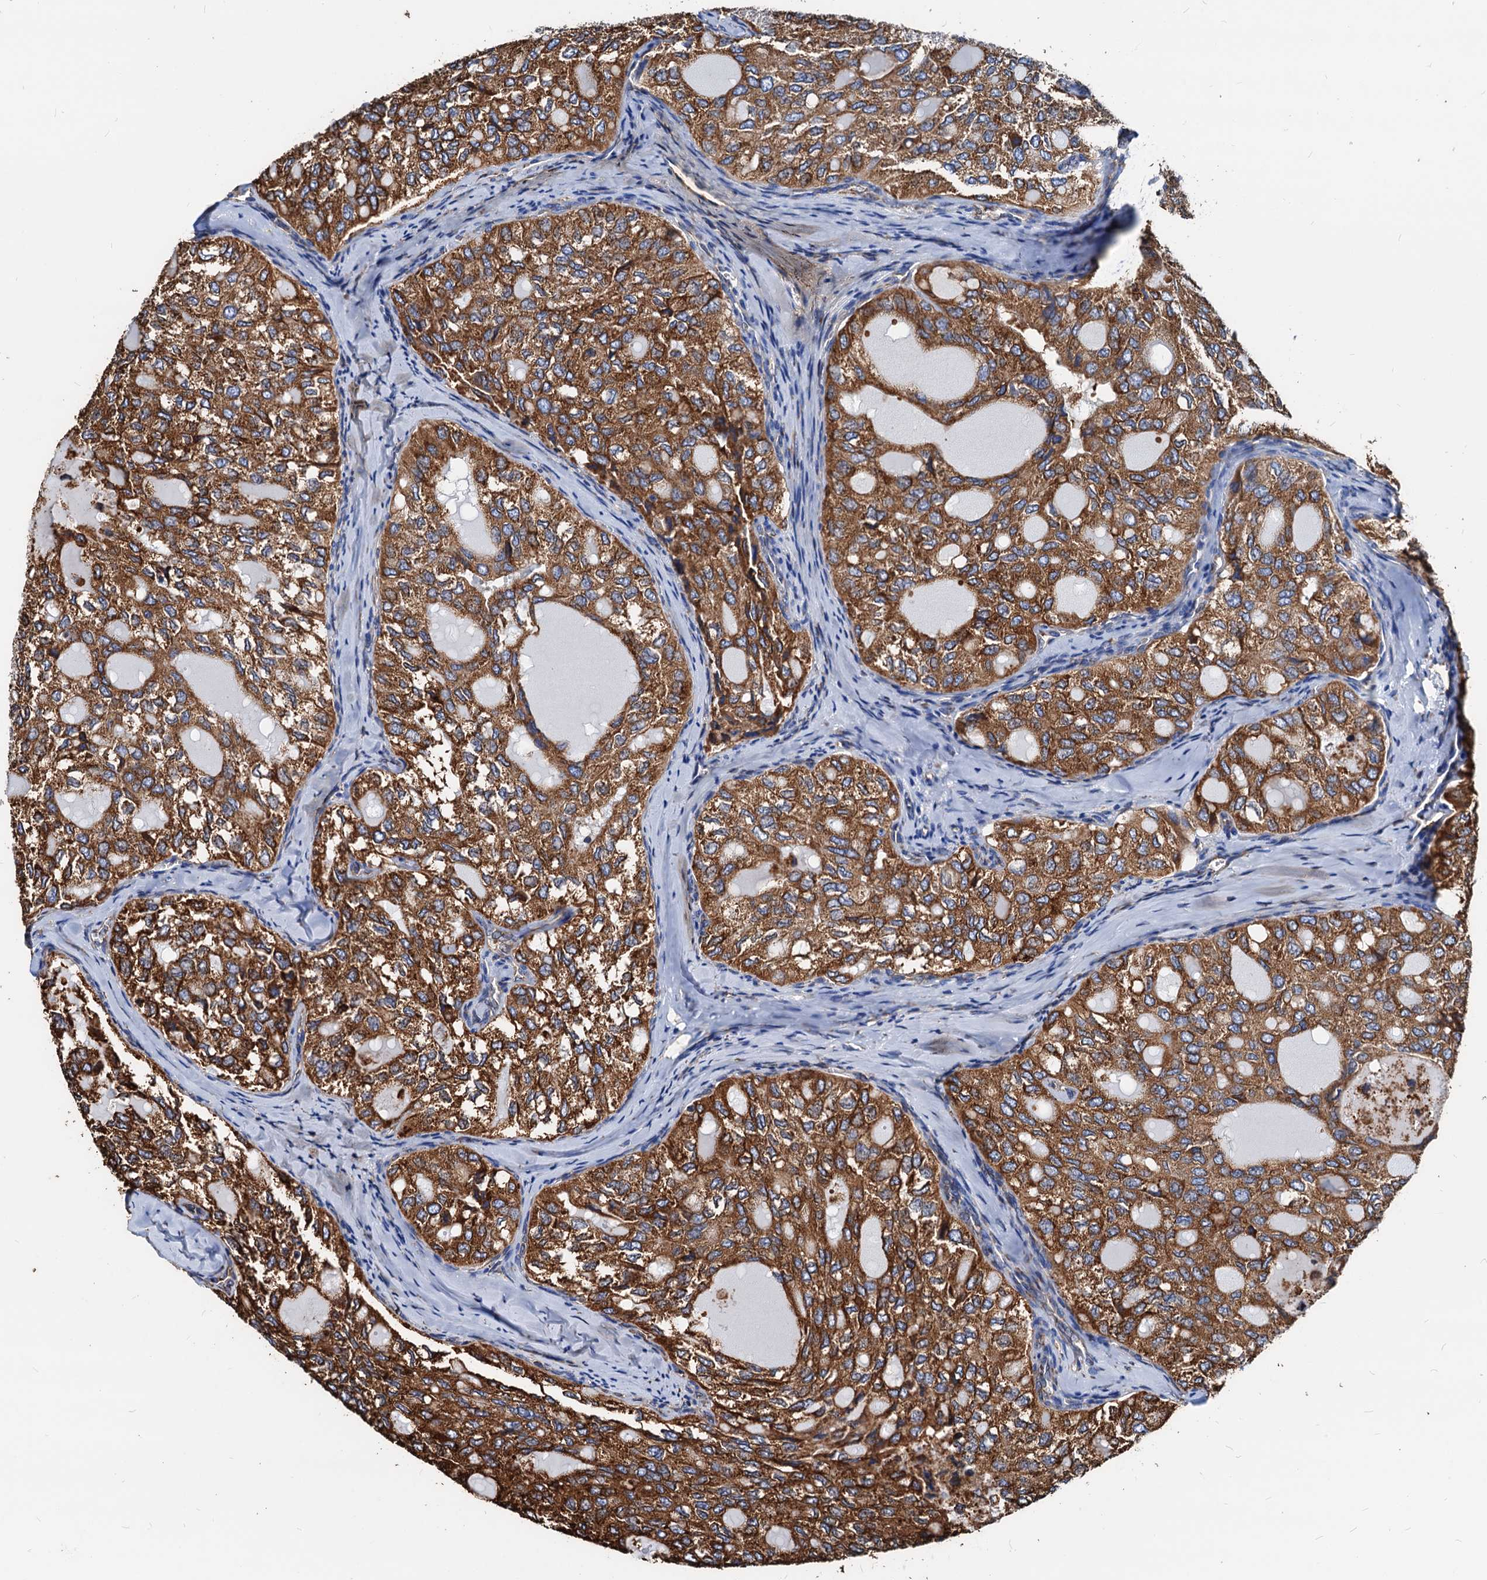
{"staining": {"intensity": "strong", "quantity": ">75%", "location": "cytoplasmic/membranous"}, "tissue": "thyroid cancer", "cell_type": "Tumor cells", "image_type": "cancer", "snomed": [{"axis": "morphology", "description": "Follicular adenoma carcinoma, NOS"}, {"axis": "topography", "description": "Thyroid gland"}], "caption": "This image exhibits immunohistochemistry (IHC) staining of follicular adenoma carcinoma (thyroid), with high strong cytoplasmic/membranous staining in approximately >75% of tumor cells.", "gene": "HSPA5", "patient": {"sex": "male", "age": 75}}